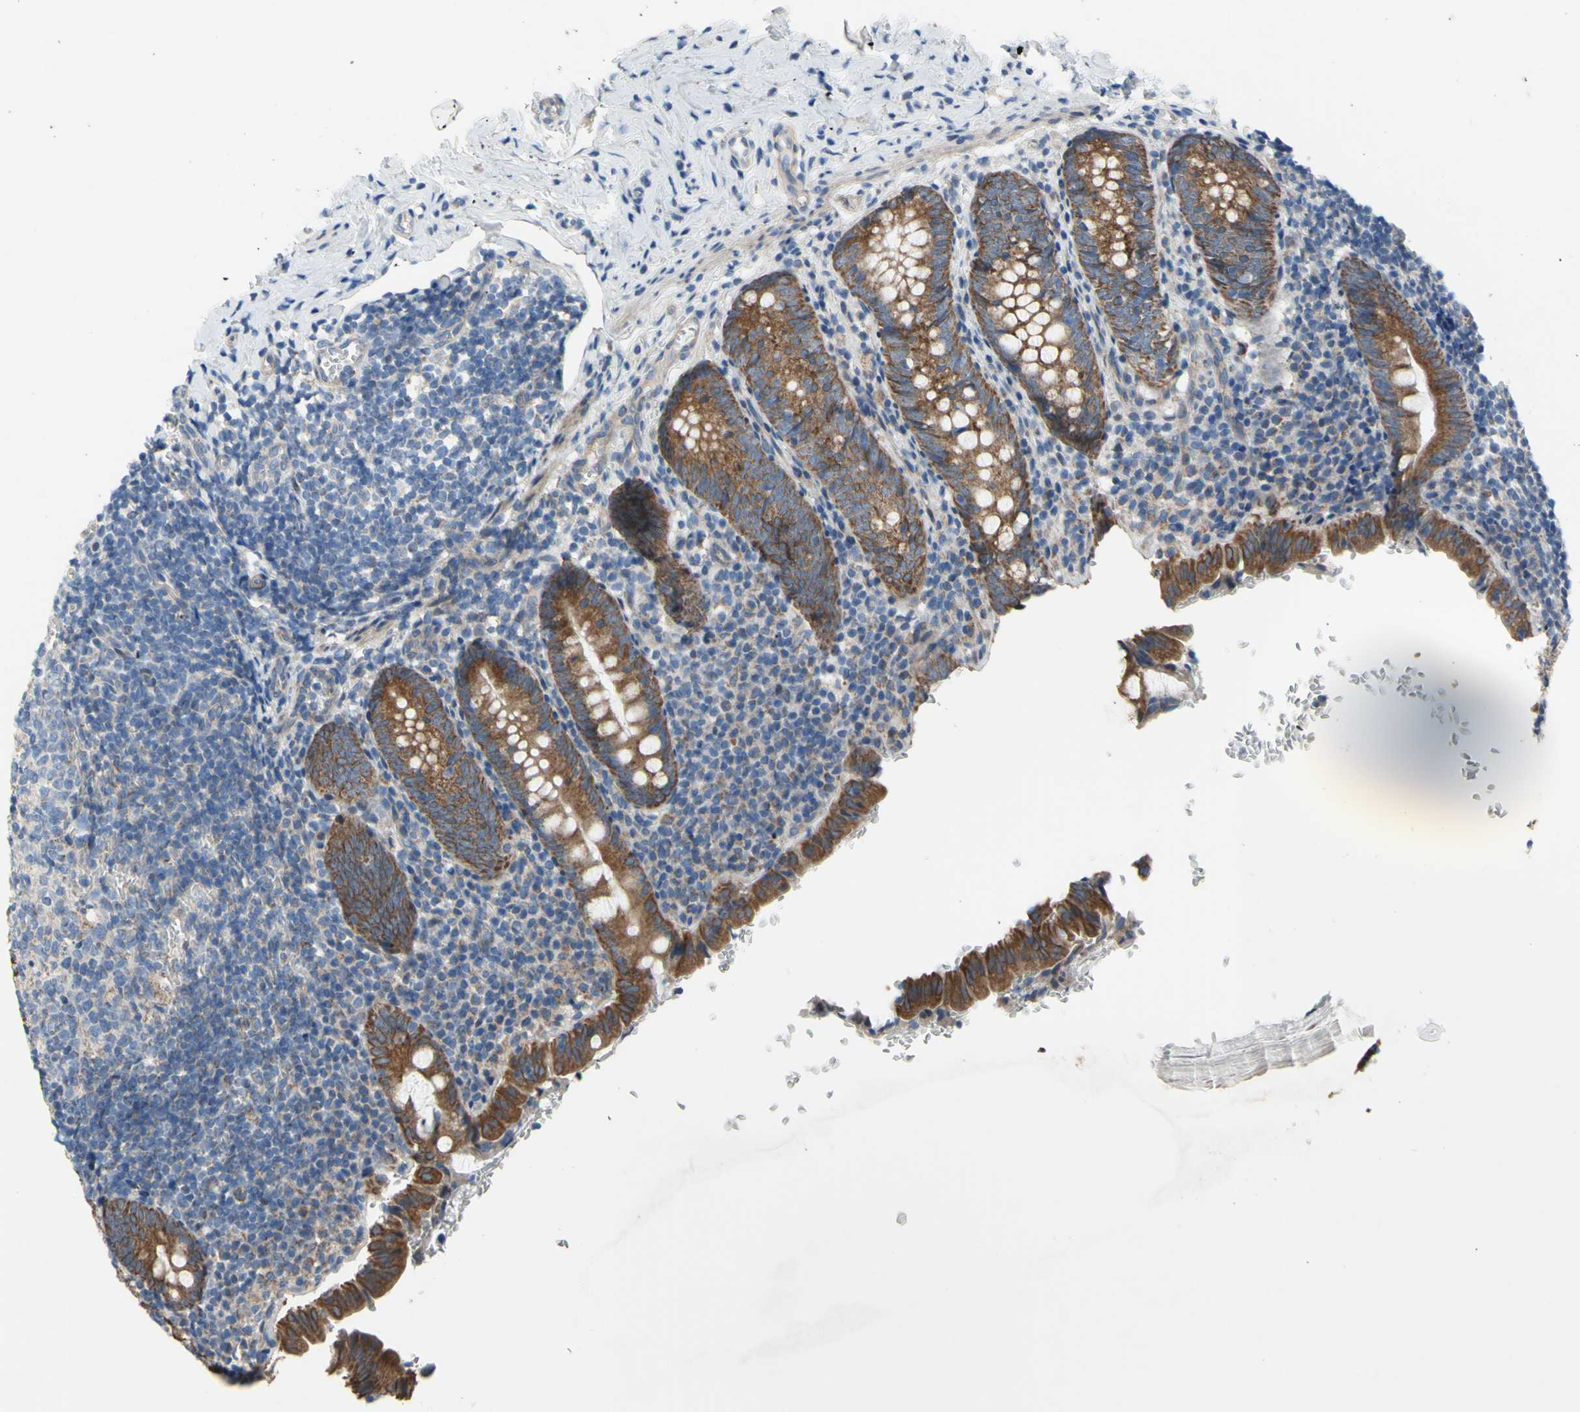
{"staining": {"intensity": "strong", "quantity": ">75%", "location": "cytoplasmic/membranous"}, "tissue": "appendix", "cell_type": "Glandular cells", "image_type": "normal", "snomed": [{"axis": "morphology", "description": "Normal tissue, NOS"}, {"axis": "topography", "description": "Appendix"}], "caption": "The photomicrograph reveals immunohistochemical staining of unremarkable appendix. There is strong cytoplasmic/membranous expression is seen in about >75% of glandular cells. (DAB (3,3'-diaminobenzidine) IHC, brown staining for protein, blue staining for nuclei).", "gene": "GRAMD2B", "patient": {"sex": "female", "age": 10}}